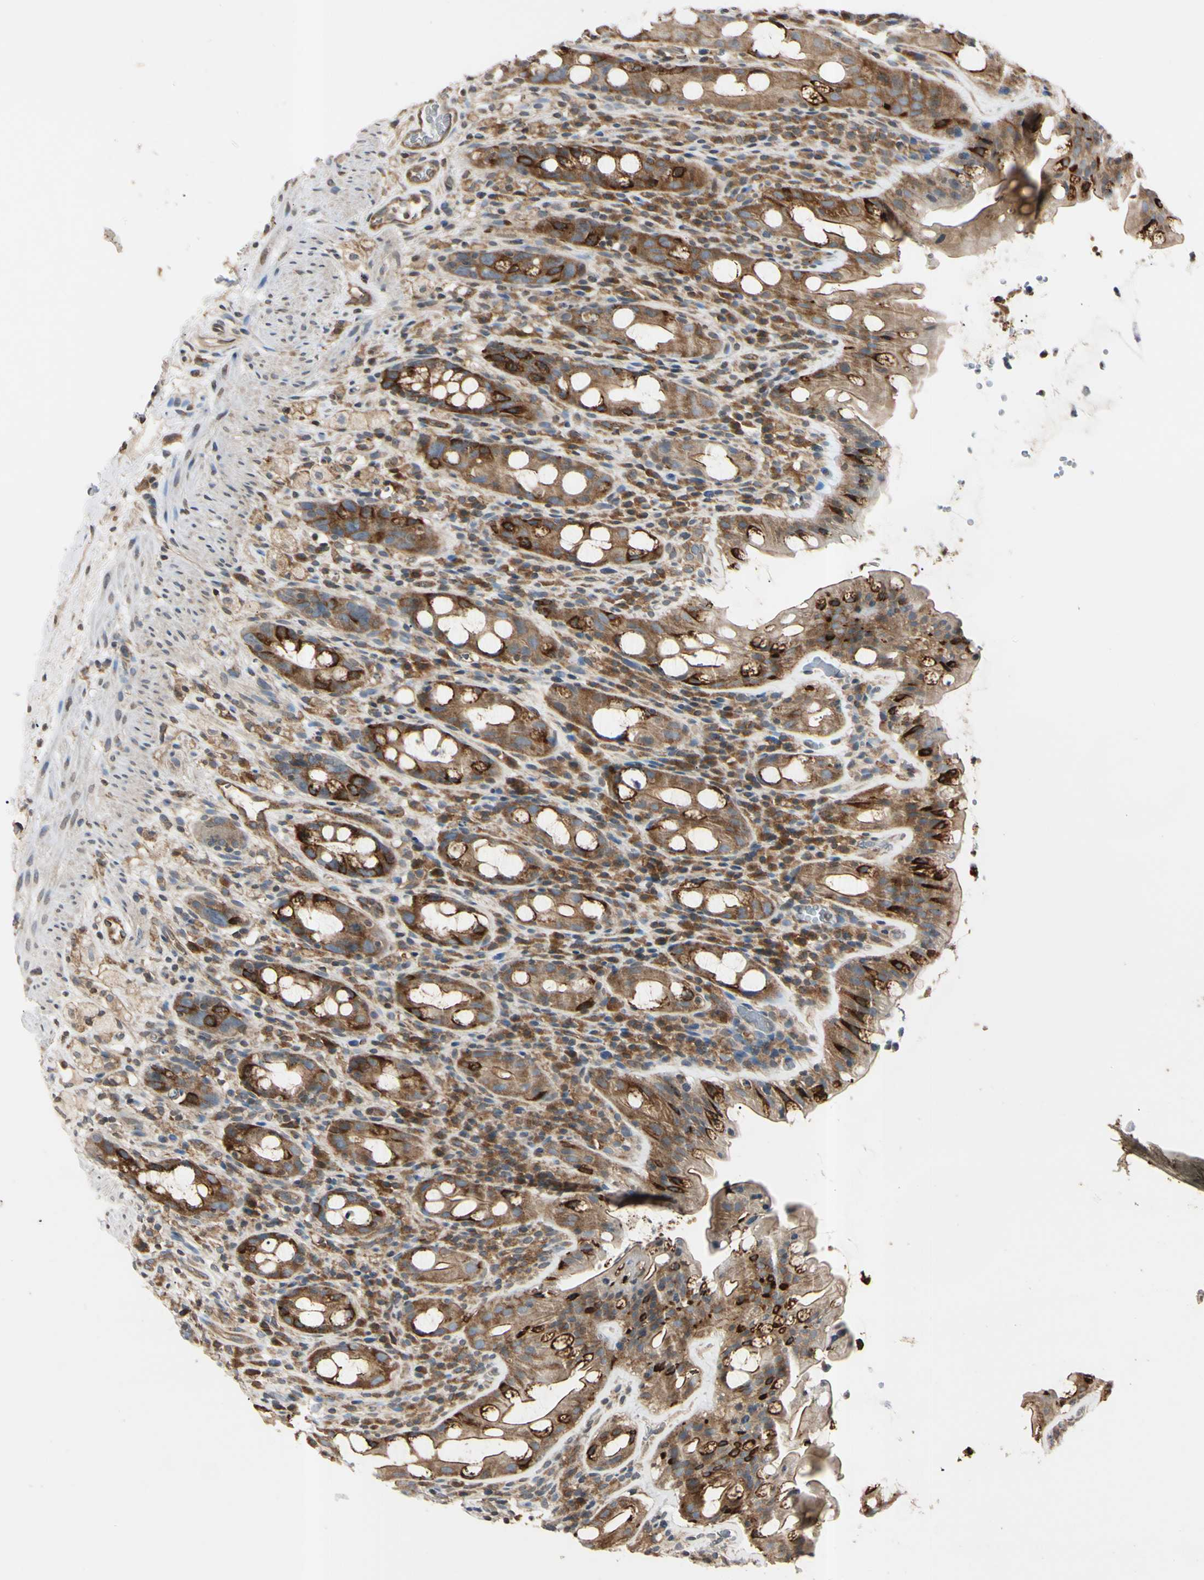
{"staining": {"intensity": "strong", "quantity": ">75%", "location": "cytoplasmic/membranous"}, "tissue": "rectum", "cell_type": "Glandular cells", "image_type": "normal", "snomed": [{"axis": "morphology", "description": "Normal tissue, NOS"}, {"axis": "topography", "description": "Rectum"}], "caption": "Immunohistochemical staining of benign rectum exhibits >75% levels of strong cytoplasmic/membranous protein expression in about >75% of glandular cells. The staining is performed using DAB brown chromogen to label protein expression. The nuclei are counter-stained blue using hematoxylin.", "gene": "EPN1", "patient": {"sex": "male", "age": 44}}